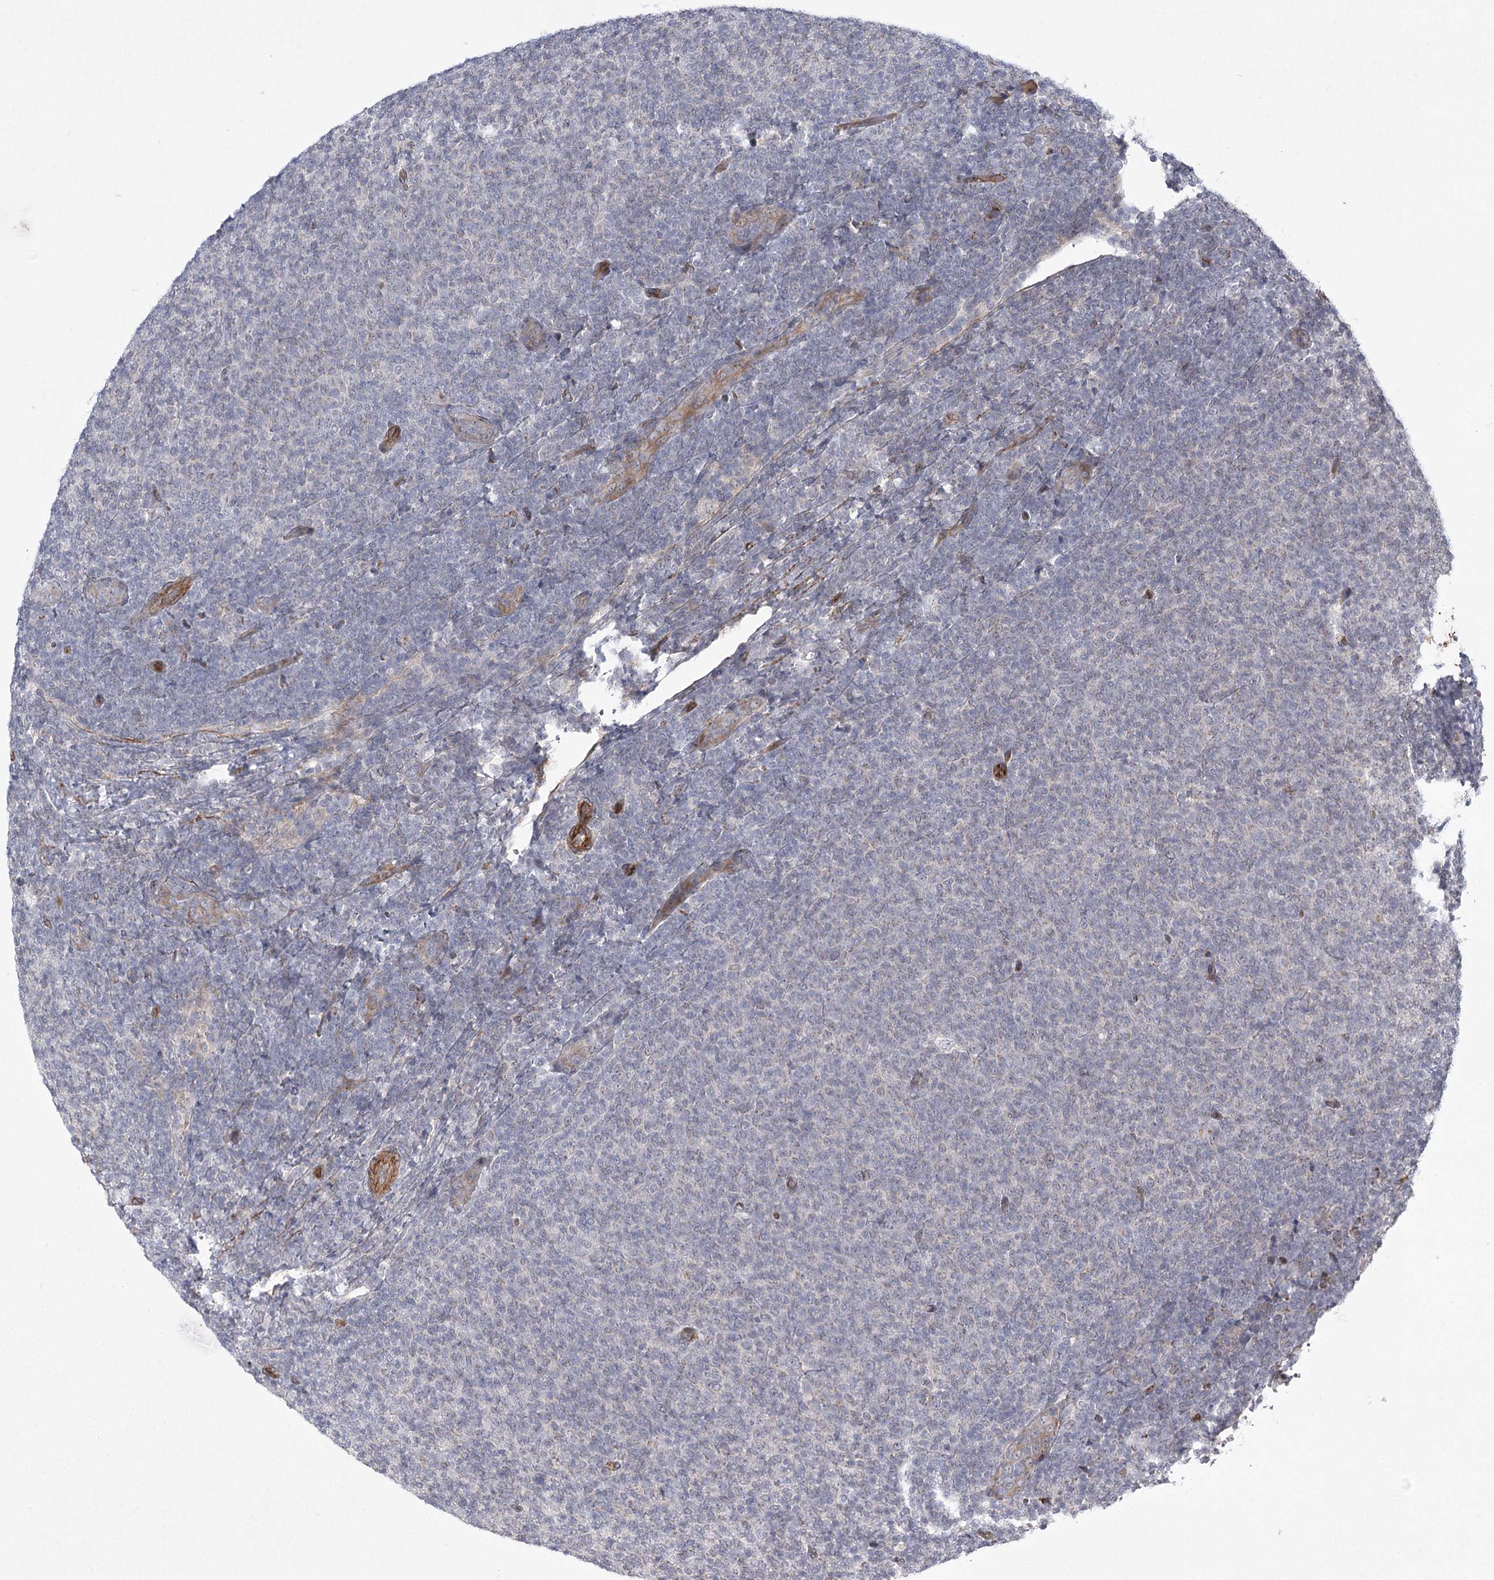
{"staining": {"intensity": "negative", "quantity": "none", "location": "none"}, "tissue": "lymphoma", "cell_type": "Tumor cells", "image_type": "cancer", "snomed": [{"axis": "morphology", "description": "Malignant lymphoma, non-Hodgkin's type, Low grade"}, {"axis": "topography", "description": "Lymph node"}], "caption": "IHC of lymphoma reveals no expression in tumor cells.", "gene": "MEPE", "patient": {"sex": "male", "age": 66}}